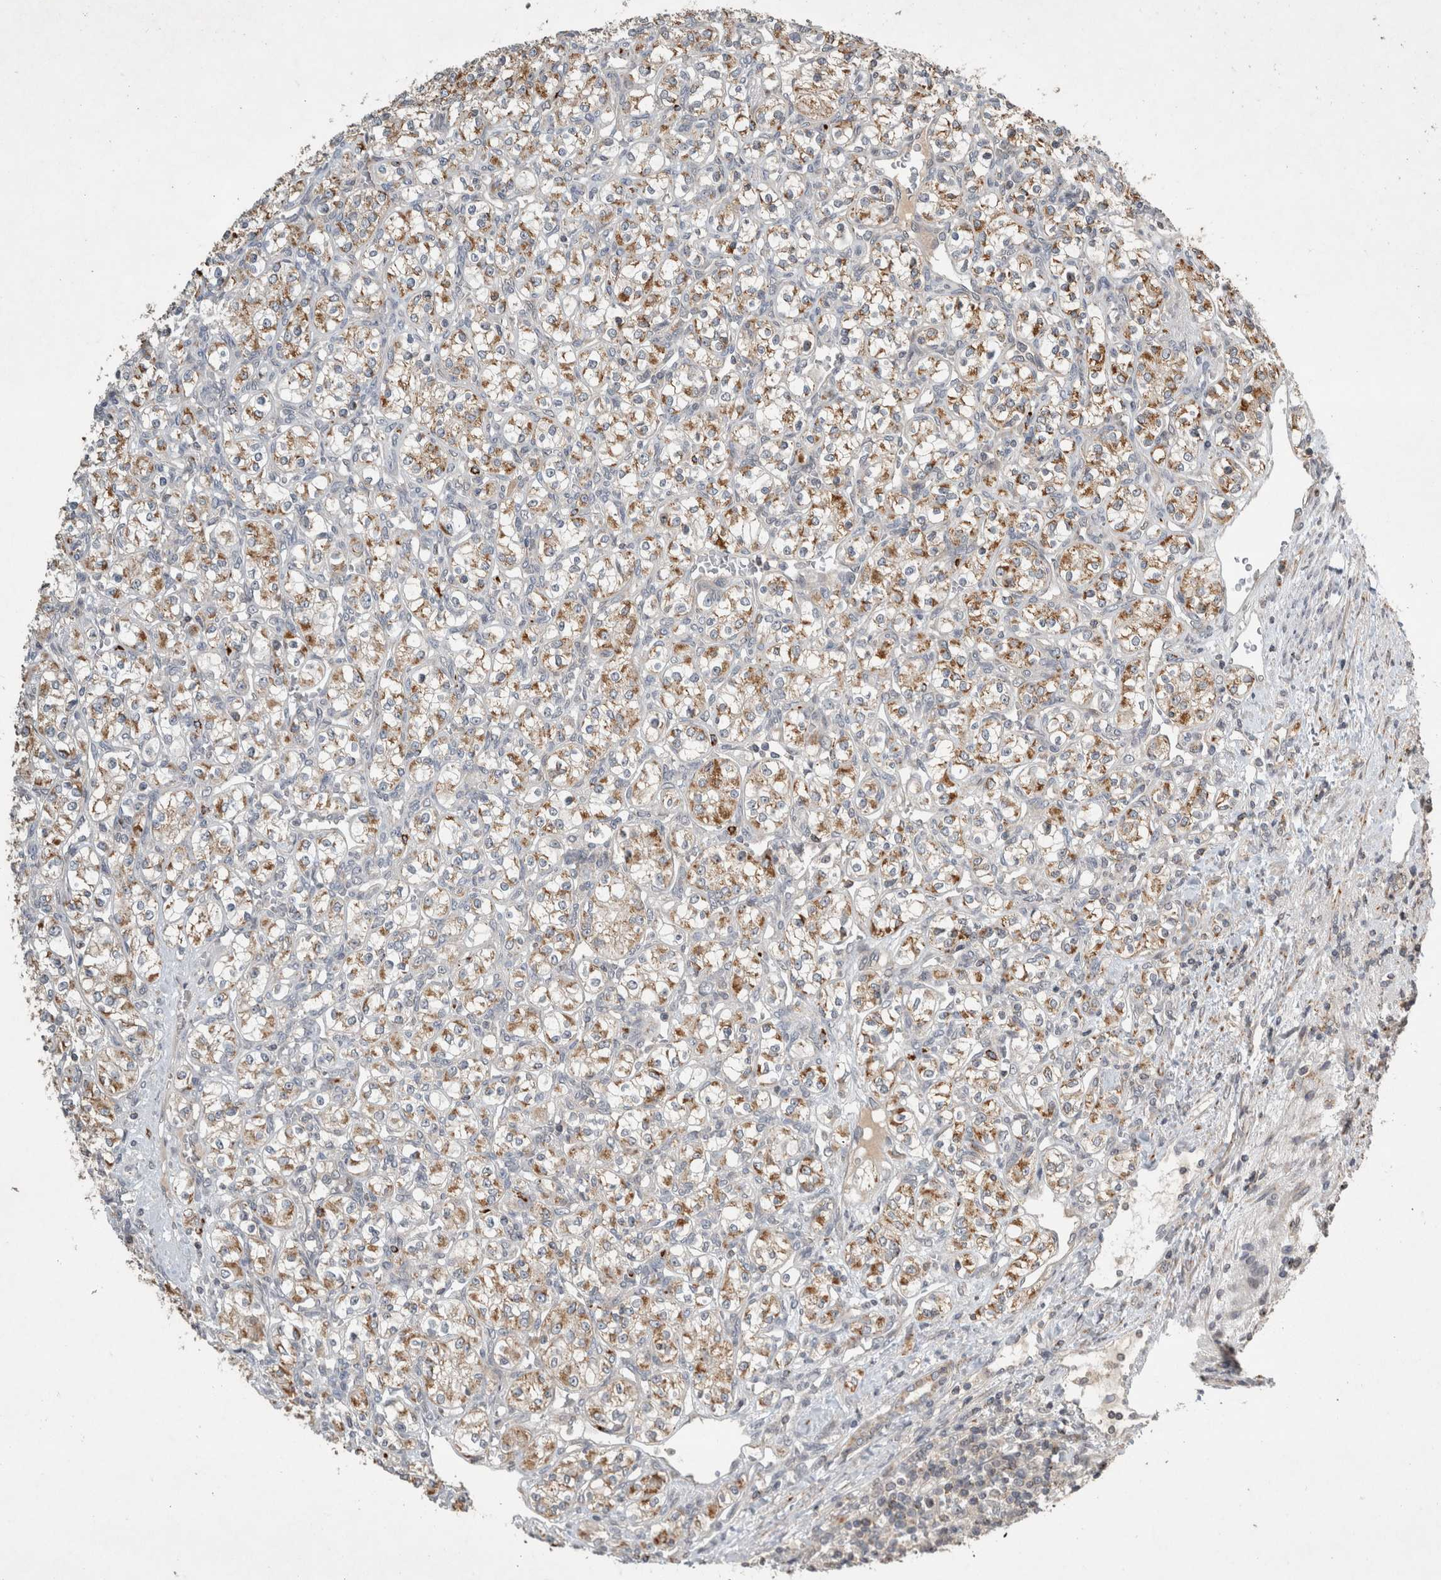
{"staining": {"intensity": "moderate", "quantity": ">75%", "location": "cytoplasmic/membranous"}, "tissue": "renal cancer", "cell_type": "Tumor cells", "image_type": "cancer", "snomed": [{"axis": "morphology", "description": "Adenocarcinoma, NOS"}, {"axis": "topography", "description": "Kidney"}], "caption": "Immunohistochemical staining of renal cancer demonstrates medium levels of moderate cytoplasmic/membranous staining in approximately >75% of tumor cells.", "gene": "SERAC1", "patient": {"sex": "male", "age": 77}}